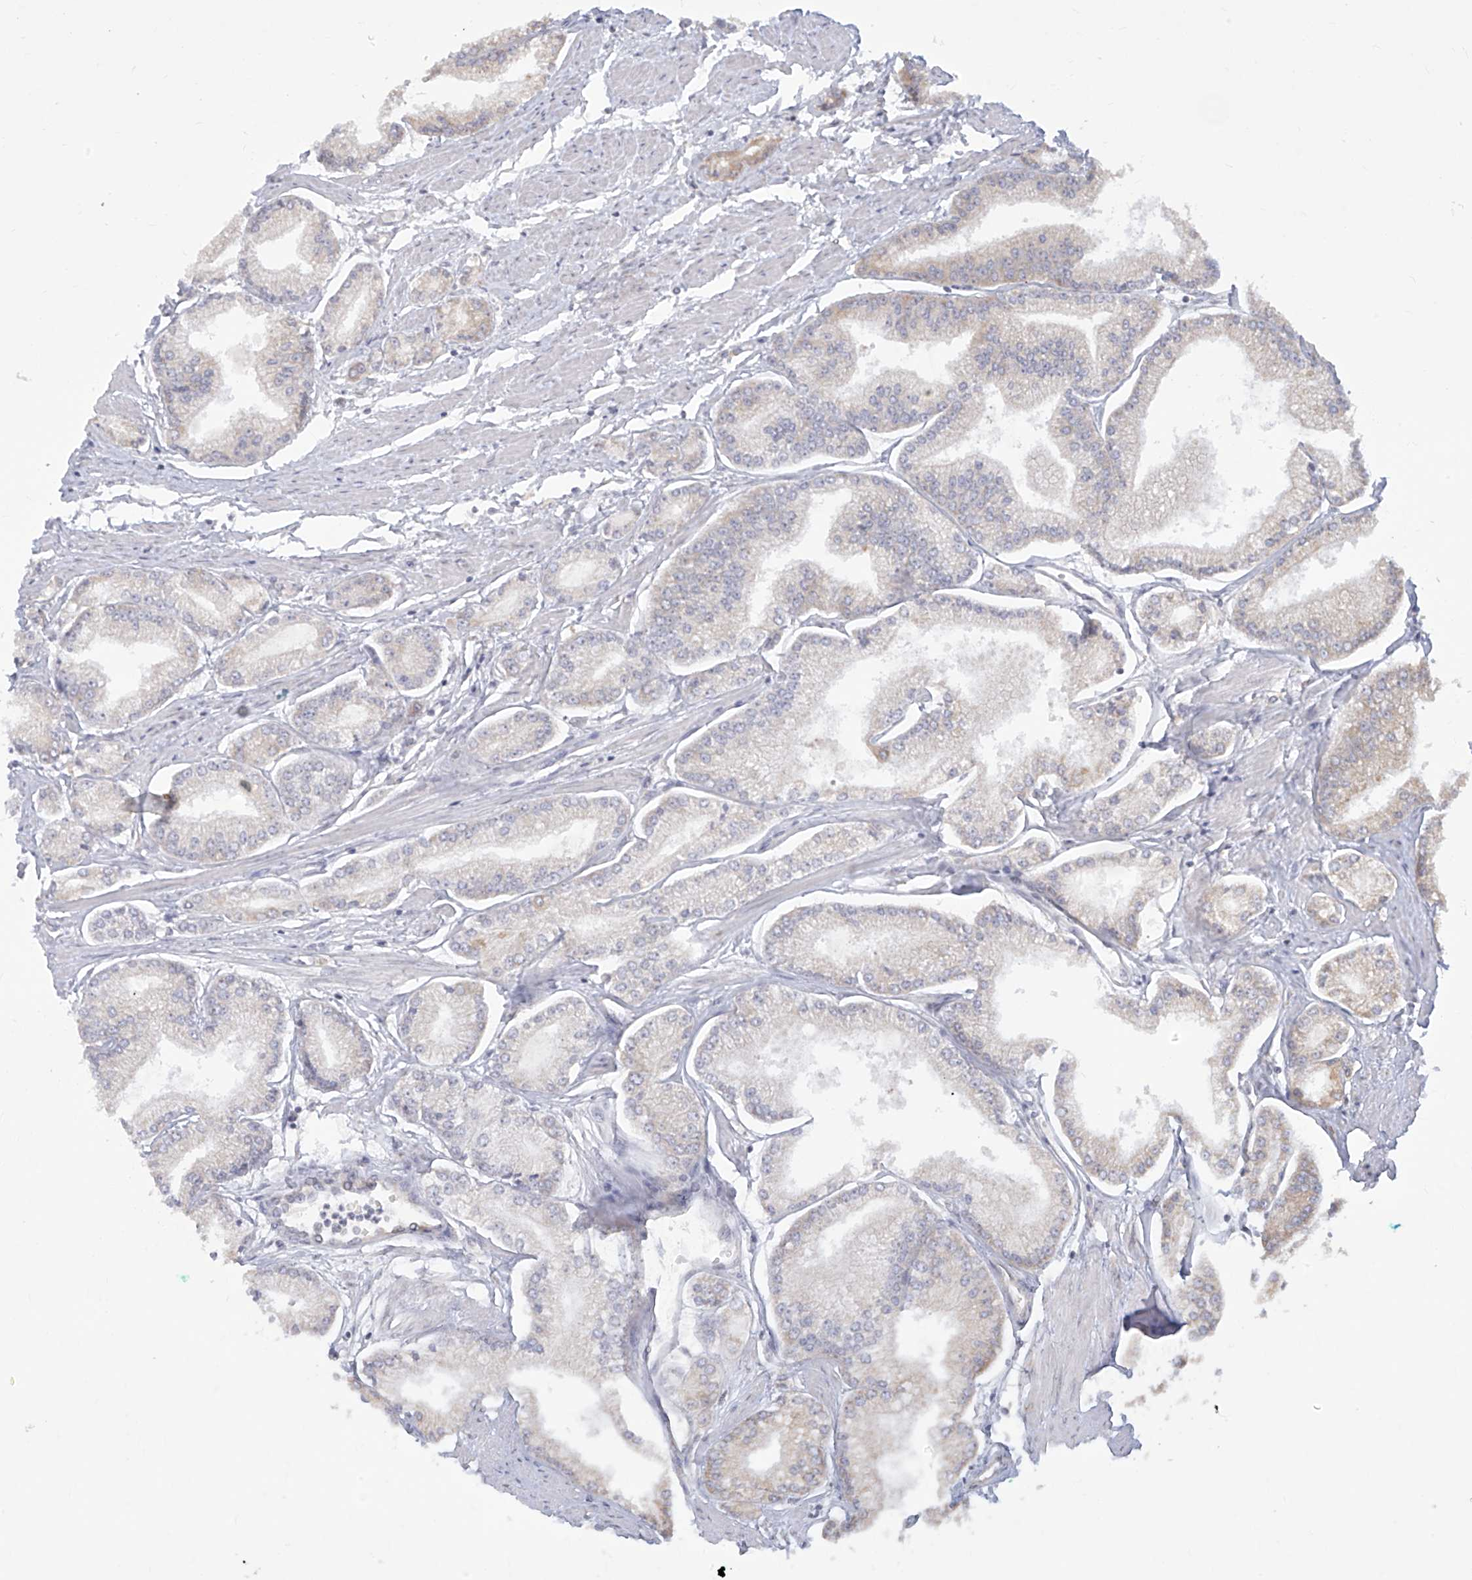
{"staining": {"intensity": "negative", "quantity": "none", "location": "none"}, "tissue": "prostate cancer", "cell_type": "Tumor cells", "image_type": "cancer", "snomed": [{"axis": "morphology", "description": "Adenocarcinoma, Low grade"}, {"axis": "topography", "description": "Prostate"}], "caption": "Human prostate low-grade adenocarcinoma stained for a protein using immunohistochemistry (IHC) reveals no positivity in tumor cells.", "gene": "FAM83B", "patient": {"sex": "male", "age": 52}}